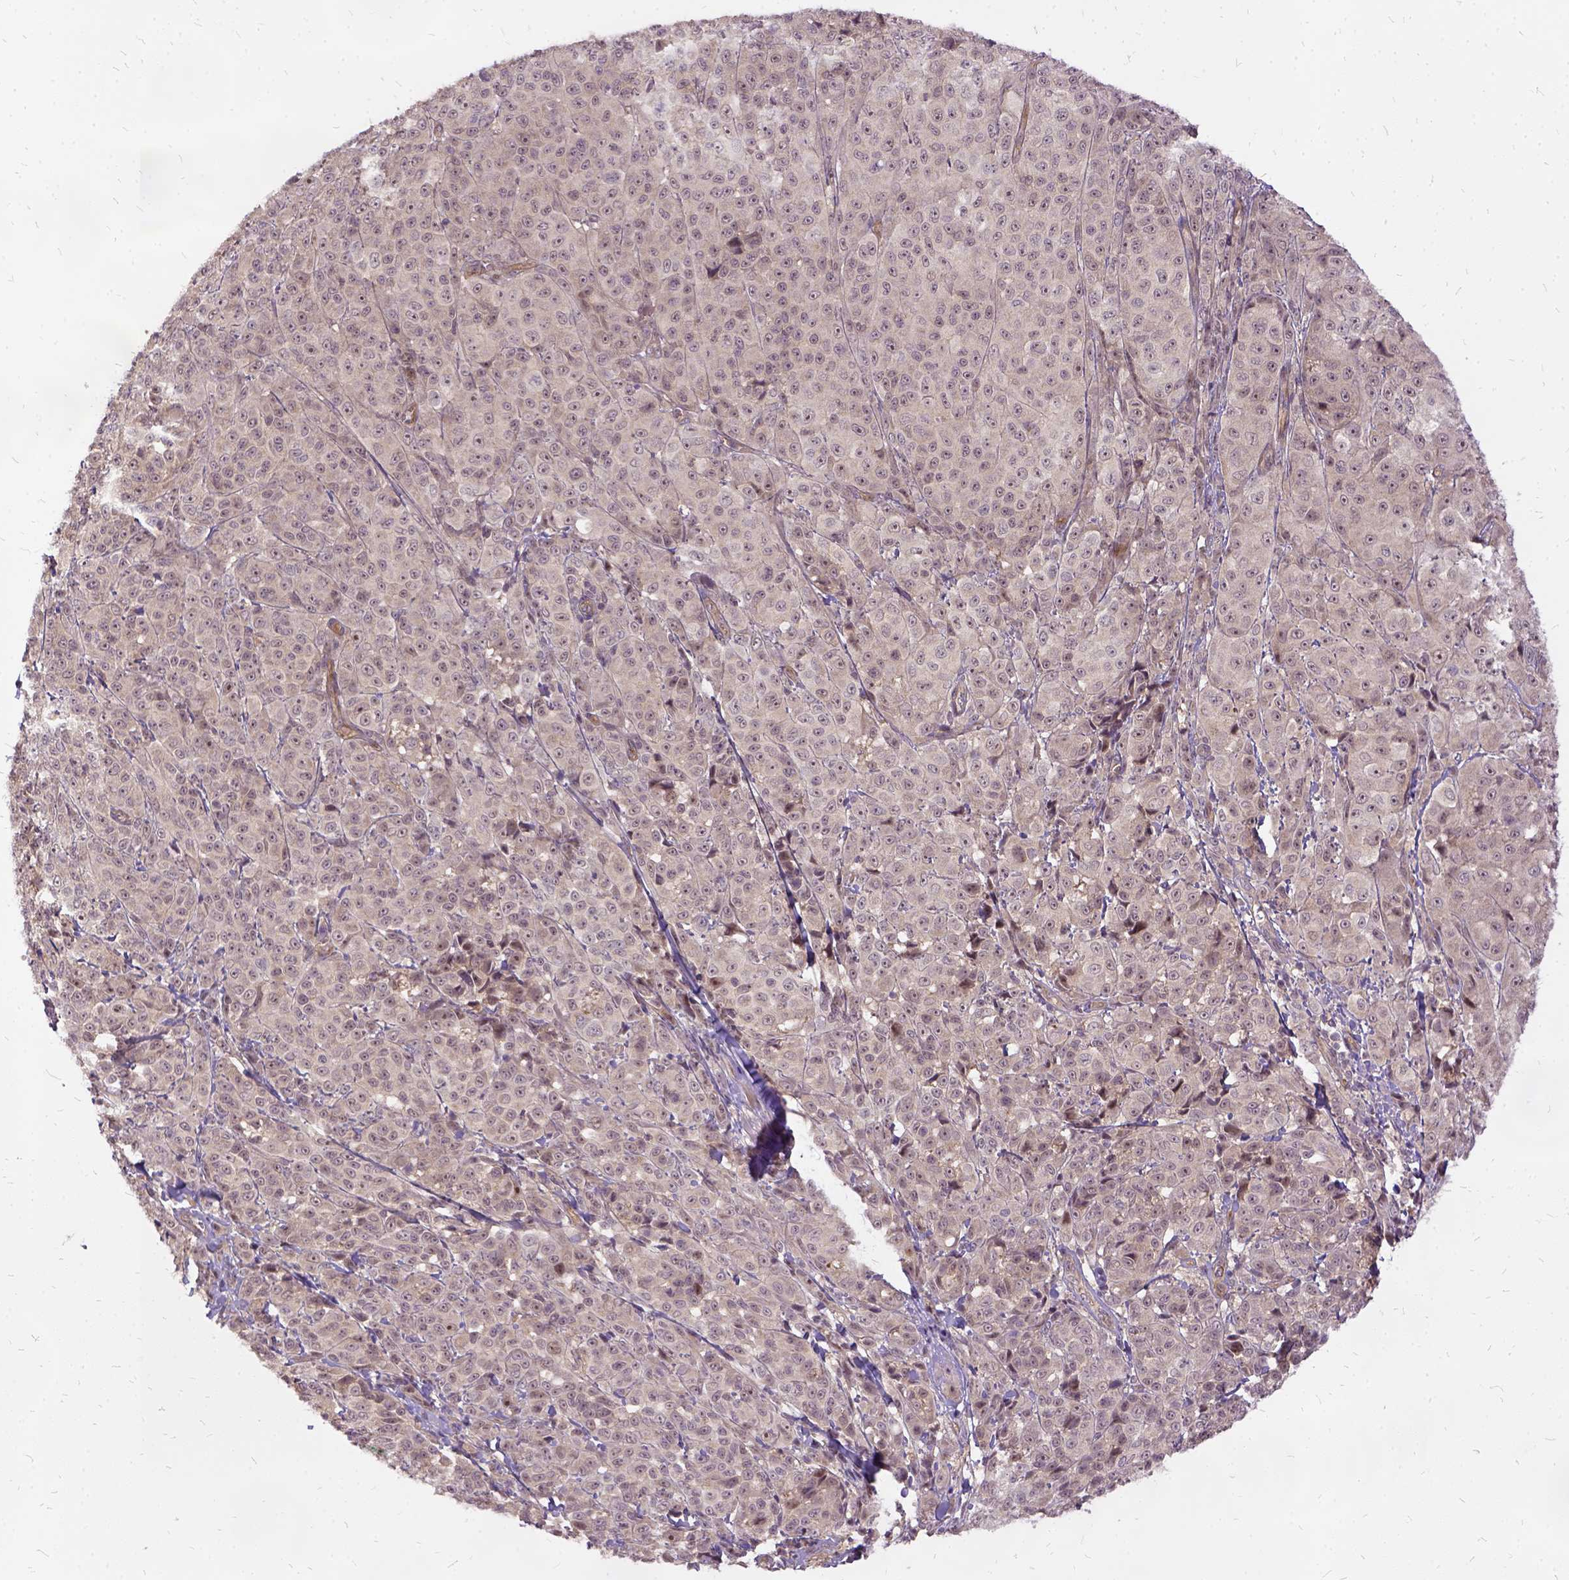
{"staining": {"intensity": "negative", "quantity": "none", "location": "none"}, "tissue": "melanoma", "cell_type": "Tumor cells", "image_type": "cancer", "snomed": [{"axis": "morphology", "description": "Malignant melanoma, NOS"}, {"axis": "topography", "description": "Skin"}], "caption": "High power microscopy histopathology image of an IHC micrograph of melanoma, revealing no significant expression in tumor cells.", "gene": "ILRUN", "patient": {"sex": "male", "age": 89}}